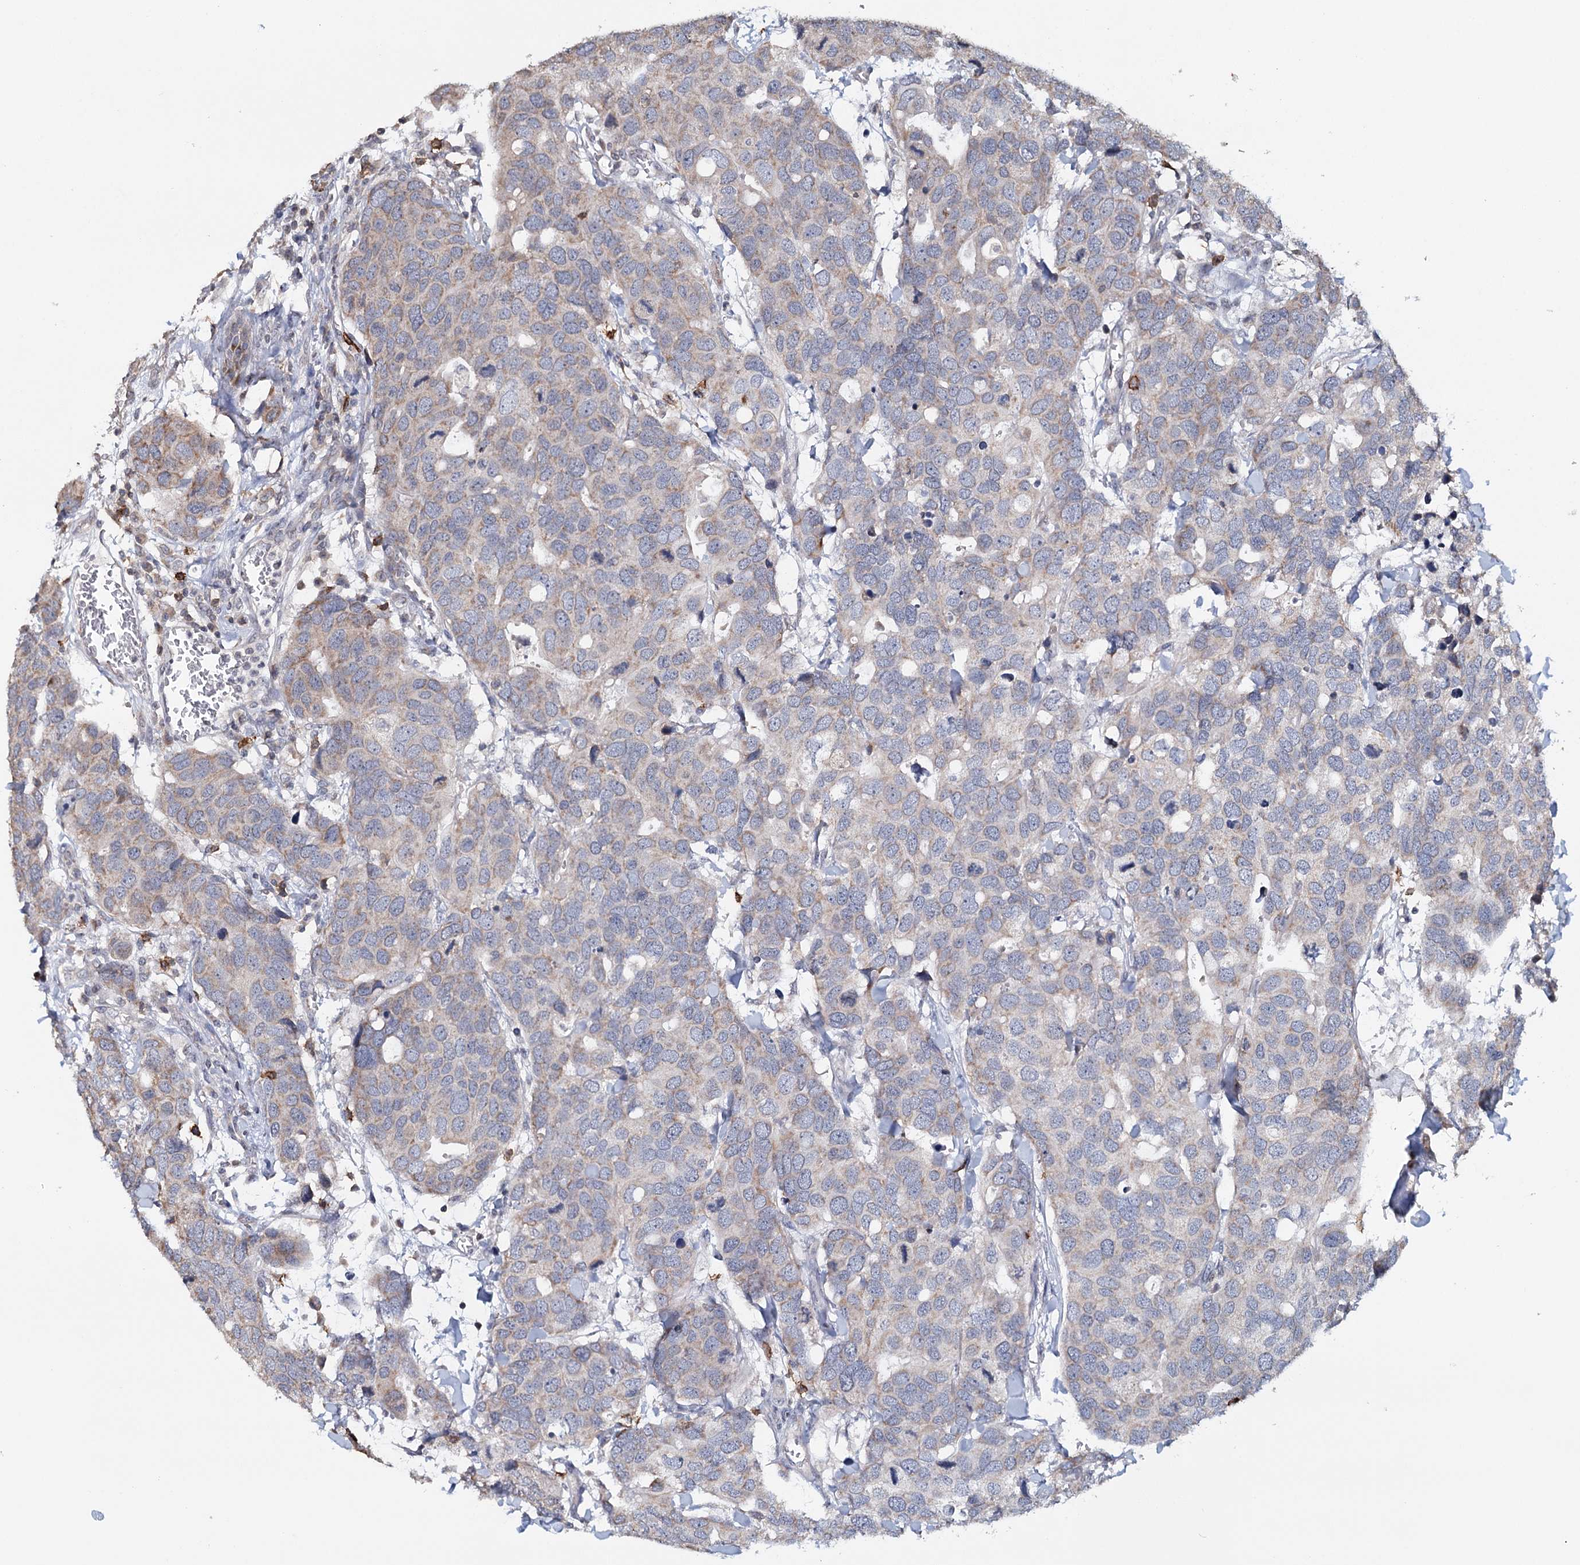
{"staining": {"intensity": "weak", "quantity": "<25%", "location": "cytoplasmic/membranous"}, "tissue": "breast cancer", "cell_type": "Tumor cells", "image_type": "cancer", "snomed": [{"axis": "morphology", "description": "Duct carcinoma"}, {"axis": "topography", "description": "Breast"}], "caption": "The histopathology image shows no staining of tumor cells in infiltrating ductal carcinoma (breast). The staining was performed using DAB to visualize the protein expression in brown, while the nuclei were stained in blue with hematoxylin (Magnification: 20x).", "gene": "ICOS", "patient": {"sex": "female", "age": 83}}